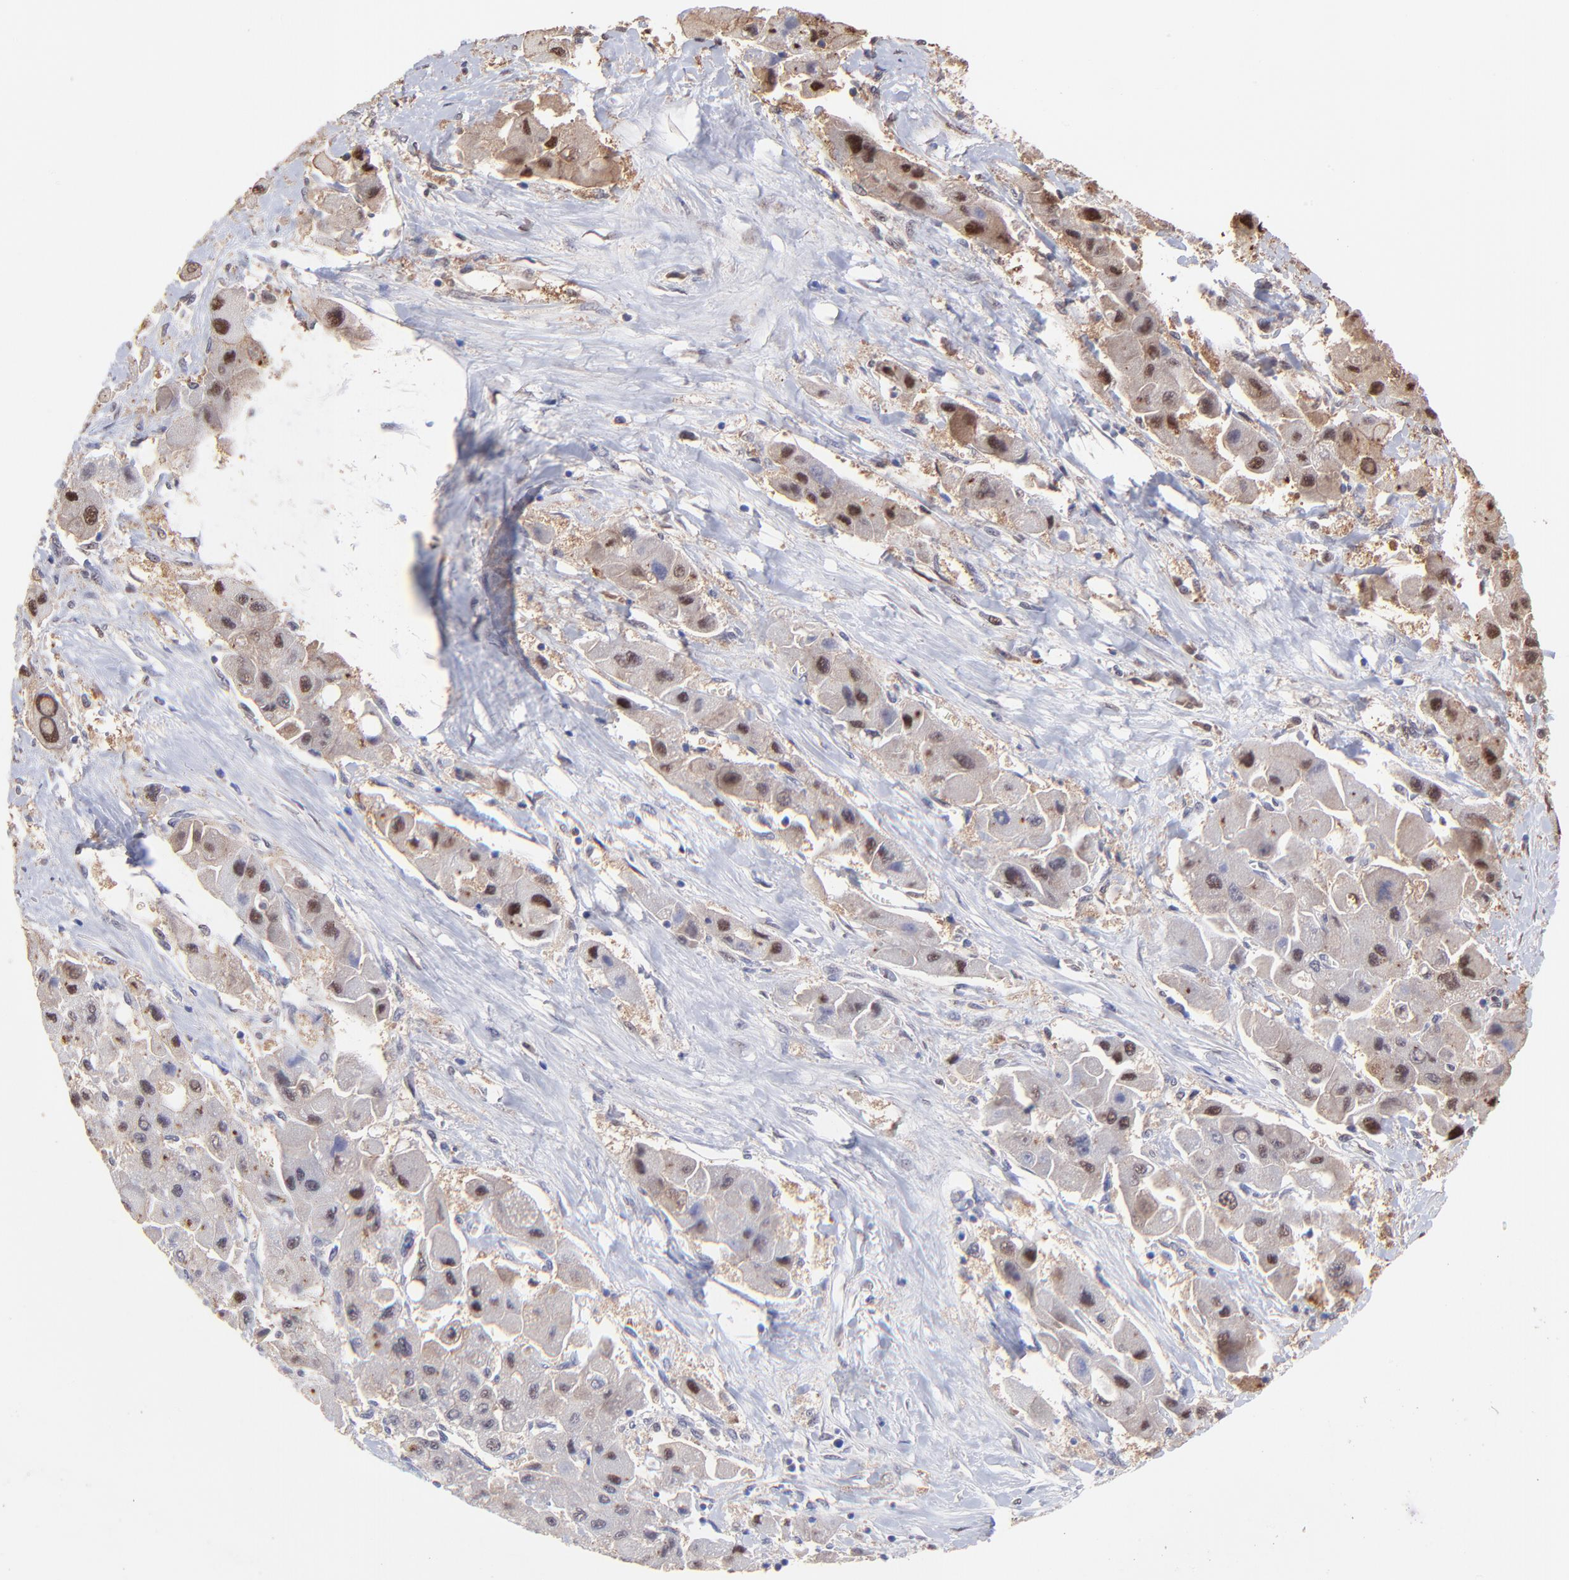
{"staining": {"intensity": "strong", "quantity": "25%-75%", "location": "nuclear"}, "tissue": "liver cancer", "cell_type": "Tumor cells", "image_type": "cancer", "snomed": [{"axis": "morphology", "description": "Carcinoma, Hepatocellular, NOS"}, {"axis": "topography", "description": "Liver"}], "caption": "A high-resolution micrograph shows immunohistochemistry staining of liver cancer, which displays strong nuclear staining in about 25%-75% of tumor cells. The protein of interest is shown in brown color, while the nuclei are stained blue.", "gene": "PSMA6", "patient": {"sex": "male", "age": 24}}